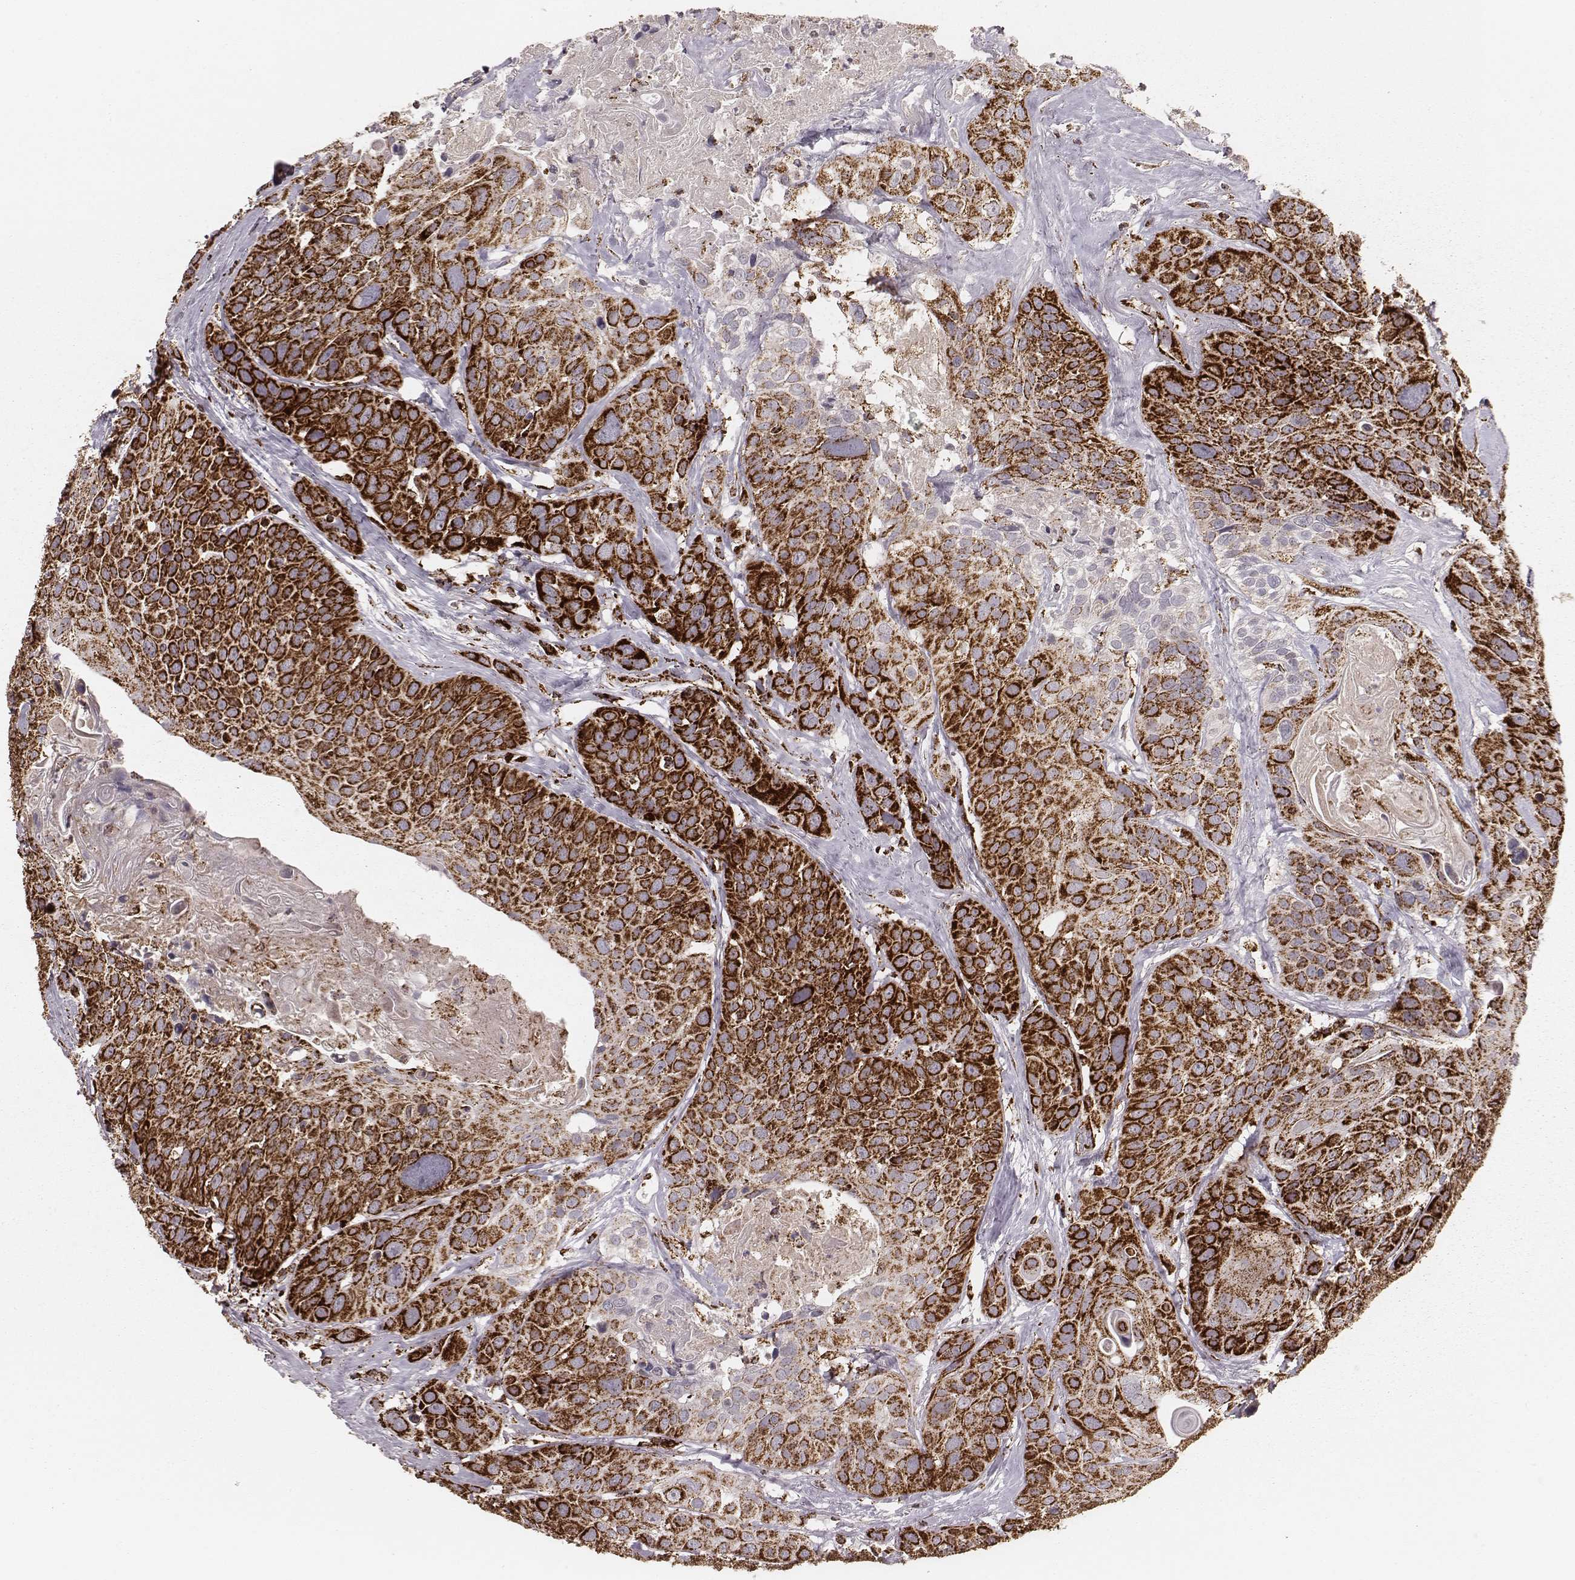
{"staining": {"intensity": "strong", "quantity": ">75%", "location": "cytoplasmic/membranous"}, "tissue": "head and neck cancer", "cell_type": "Tumor cells", "image_type": "cancer", "snomed": [{"axis": "morphology", "description": "Squamous cell carcinoma, NOS"}, {"axis": "topography", "description": "Oral tissue"}, {"axis": "topography", "description": "Head-Neck"}], "caption": "Protein staining of head and neck cancer (squamous cell carcinoma) tissue exhibits strong cytoplasmic/membranous staining in about >75% of tumor cells. Immunohistochemistry stains the protein in brown and the nuclei are stained blue.", "gene": "TUFM", "patient": {"sex": "male", "age": 56}}